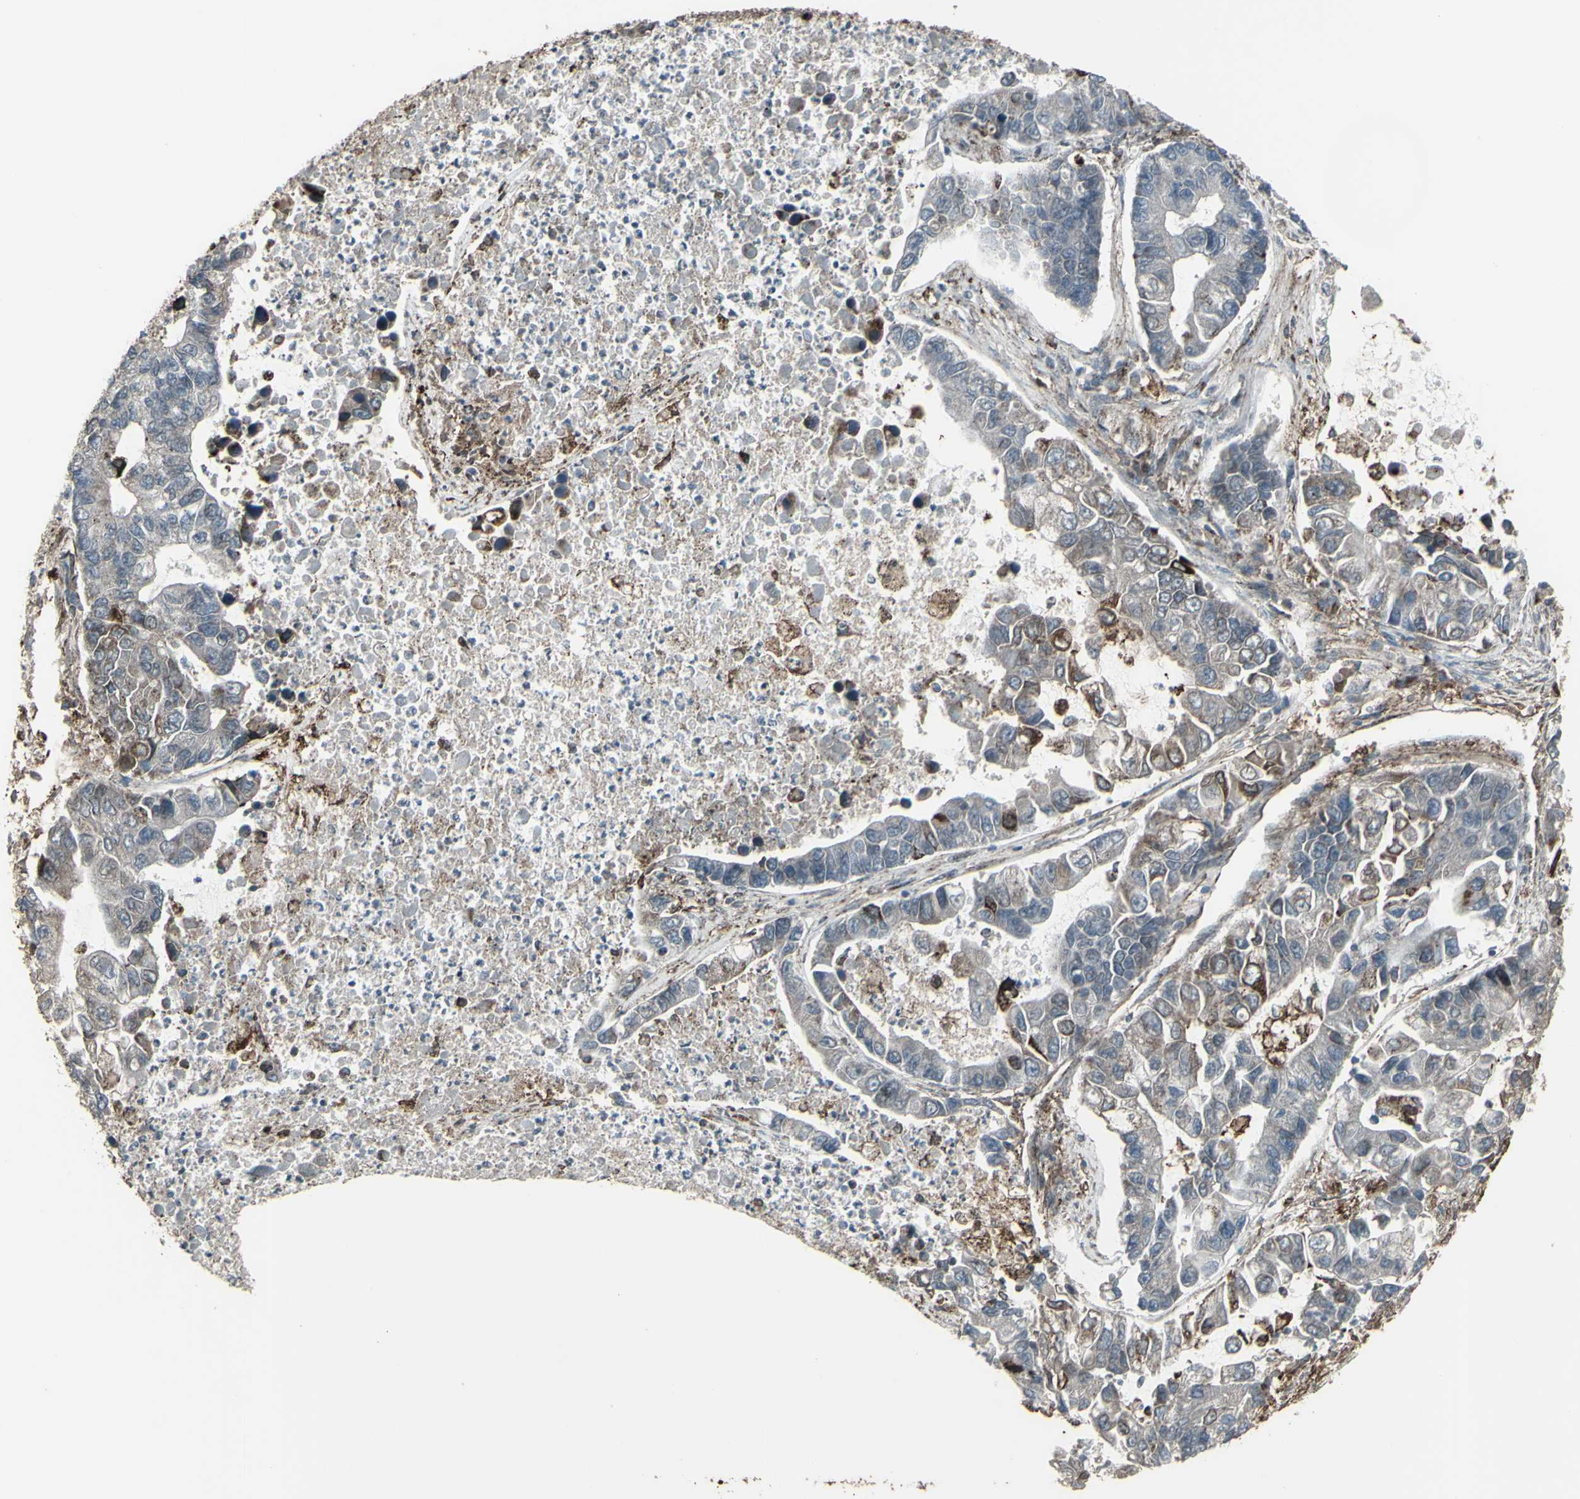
{"staining": {"intensity": "moderate", "quantity": "<25%", "location": "cytoplasmic/membranous"}, "tissue": "lung cancer", "cell_type": "Tumor cells", "image_type": "cancer", "snomed": [{"axis": "morphology", "description": "Adenocarcinoma, NOS"}, {"axis": "topography", "description": "Lung"}], "caption": "Immunohistochemical staining of lung cancer (adenocarcinoma) demonstrates moderate cytoplasmic/membranous protein positivity in about <25% of tumor cells. Nuclei are stained in blue.", "gene": "SMO", "patient": {"sex": "female", "age": 51}}